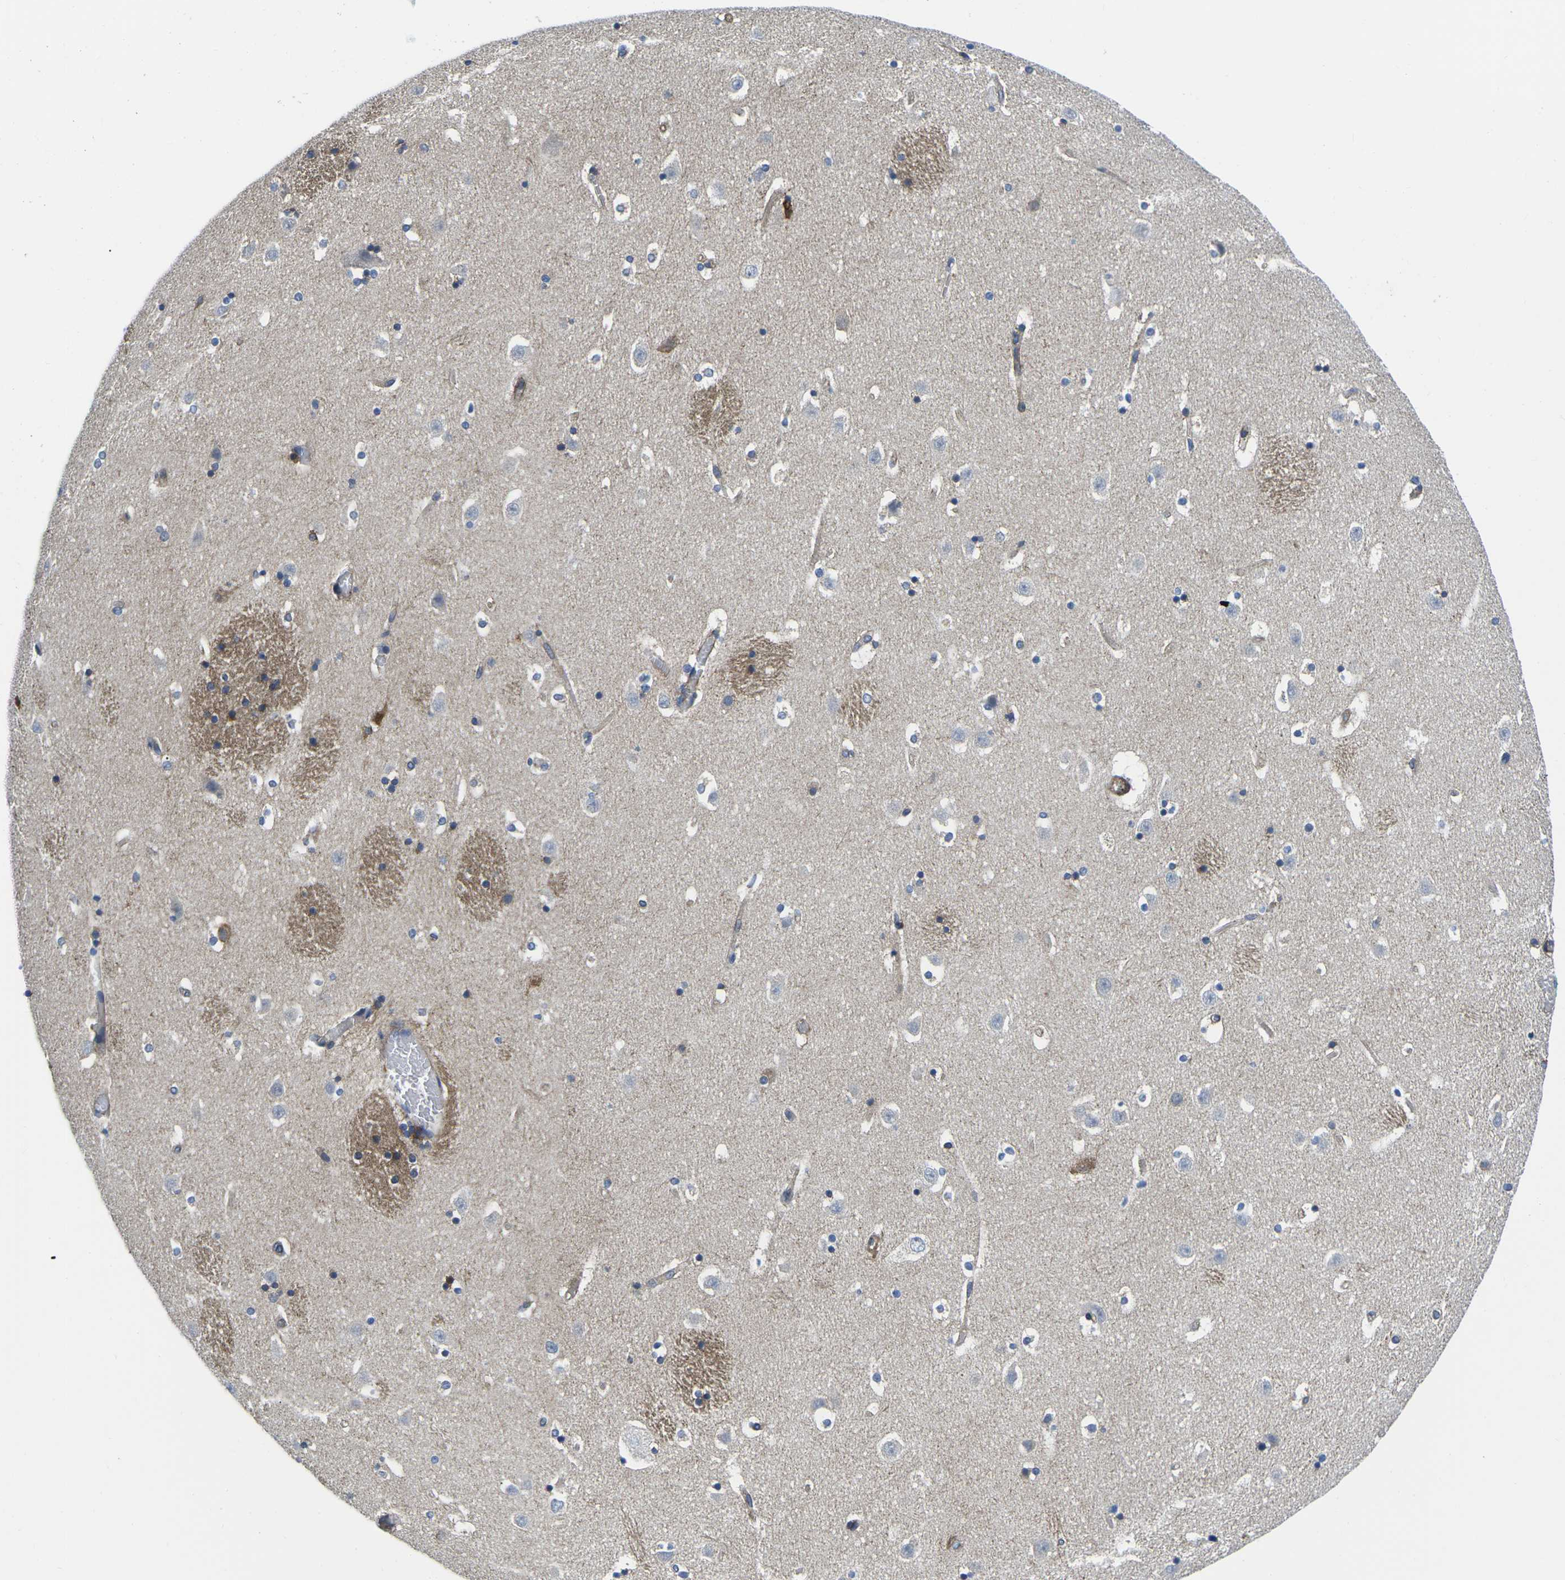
{"staining": {"intensity": "weak", "quantity": "<25%", "location": "cytoplasmic/membranous"}, "tissue": "caudate", "cell_type": "Glial cells", "image_type": "normal", "snomed": [{"axis": "morphology", "description": "Normal tissue, NOS"}, {"axis": "topography", "description": "Lateral ventricle wall"}], "caption": "Caudate was stained to show a protein in brown. There is no significant positivity in glial cells. Brightfield microscopy of immunohistochemistry (IHC) stained with DAB (brown) and hematoxylin (blue), captured at high magnification.", "gene": "DLG1", "patient": {"sex": "male", "age": 45}}